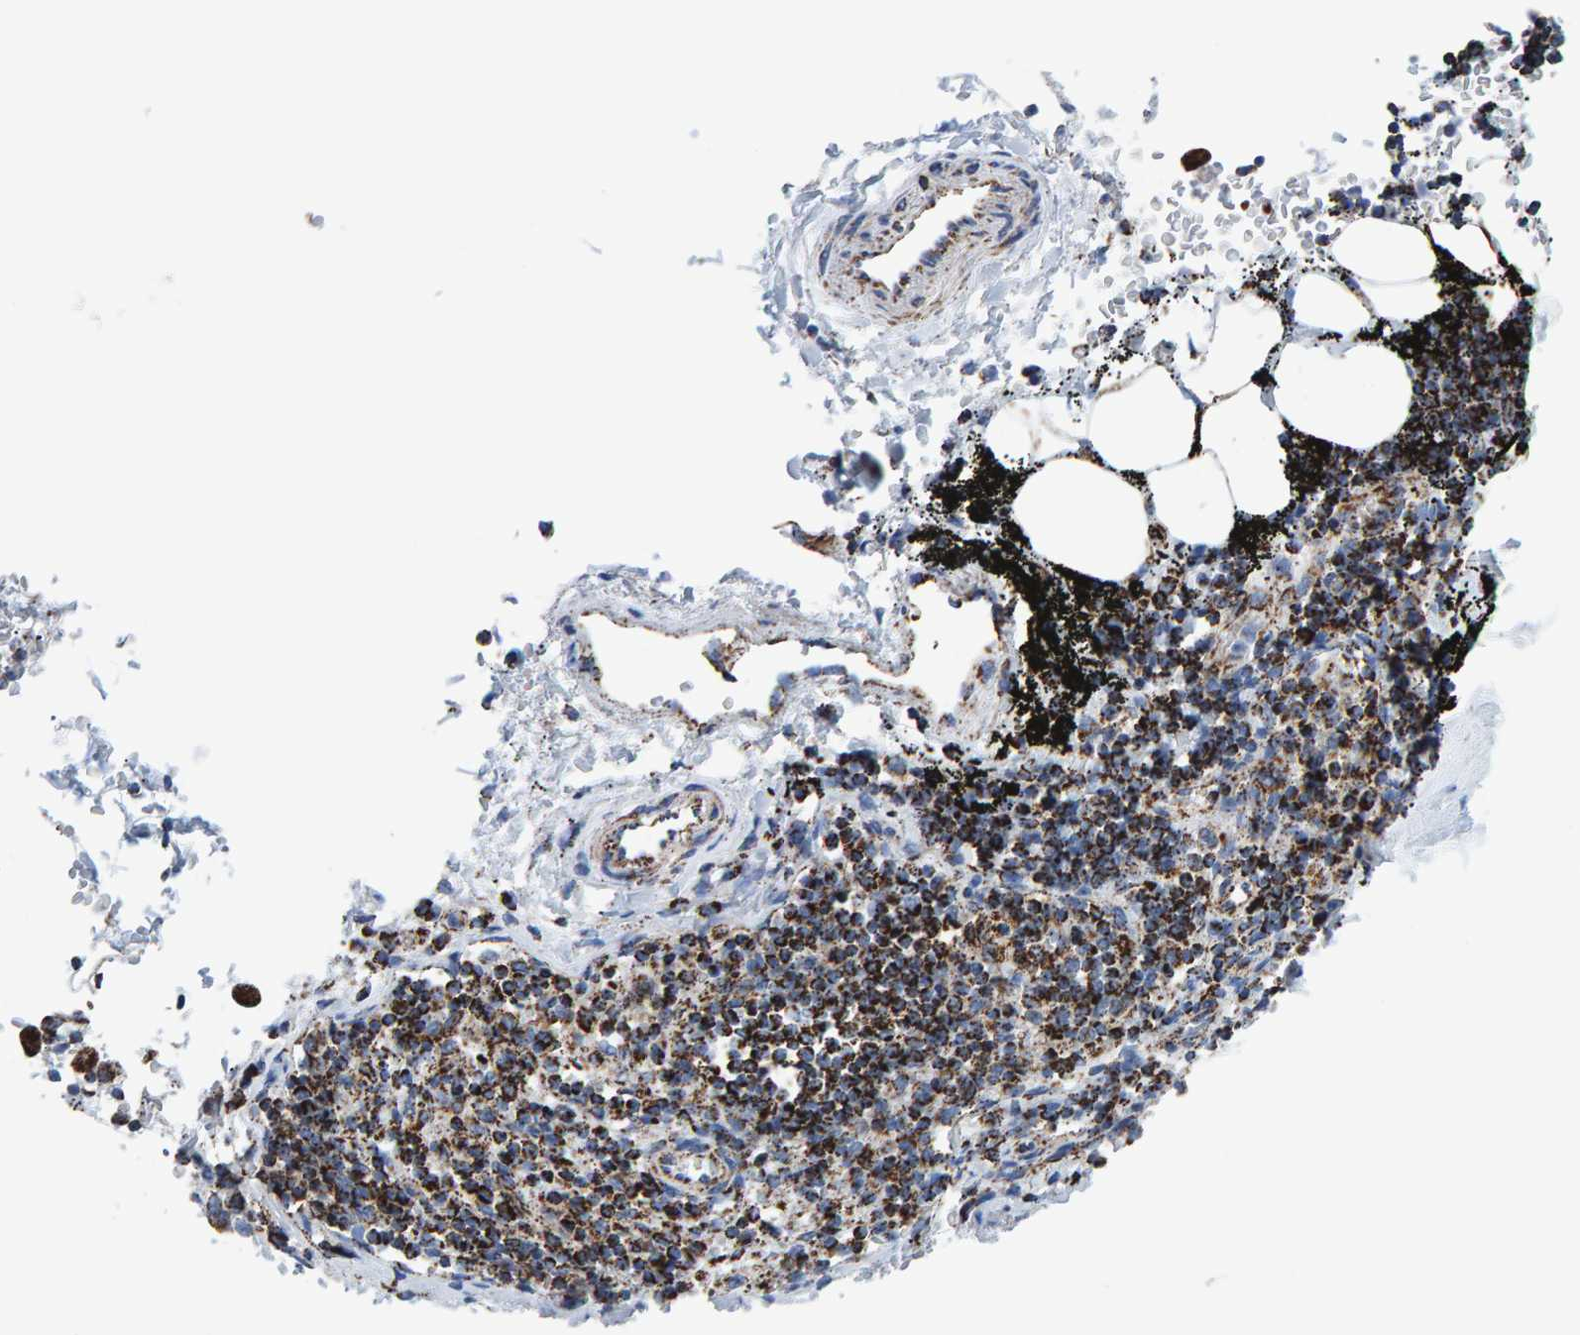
{"staining": {"intensity": "moderate", "quantity": ">75%", "location": "cytoplasmic/membranous"}, "tissue": "adipose tissue", "cell_type": "Adipocytes", "image_type": "normal", "snomed": [{"axis": "morphology", "description": "Normal tissue, NOS"}, {"axis": "topography", "description": "Cartilage tissue"}, {"axis": "topography", "description": "Lung"}], "caption": "Adipocytes display moderate cytoplasmic/membranous expression in approximately >75% of cells in unremarkable adipose tissue.", "gene": "ENSG00000262660", "patient": {"sex": "female", "age": 77}}